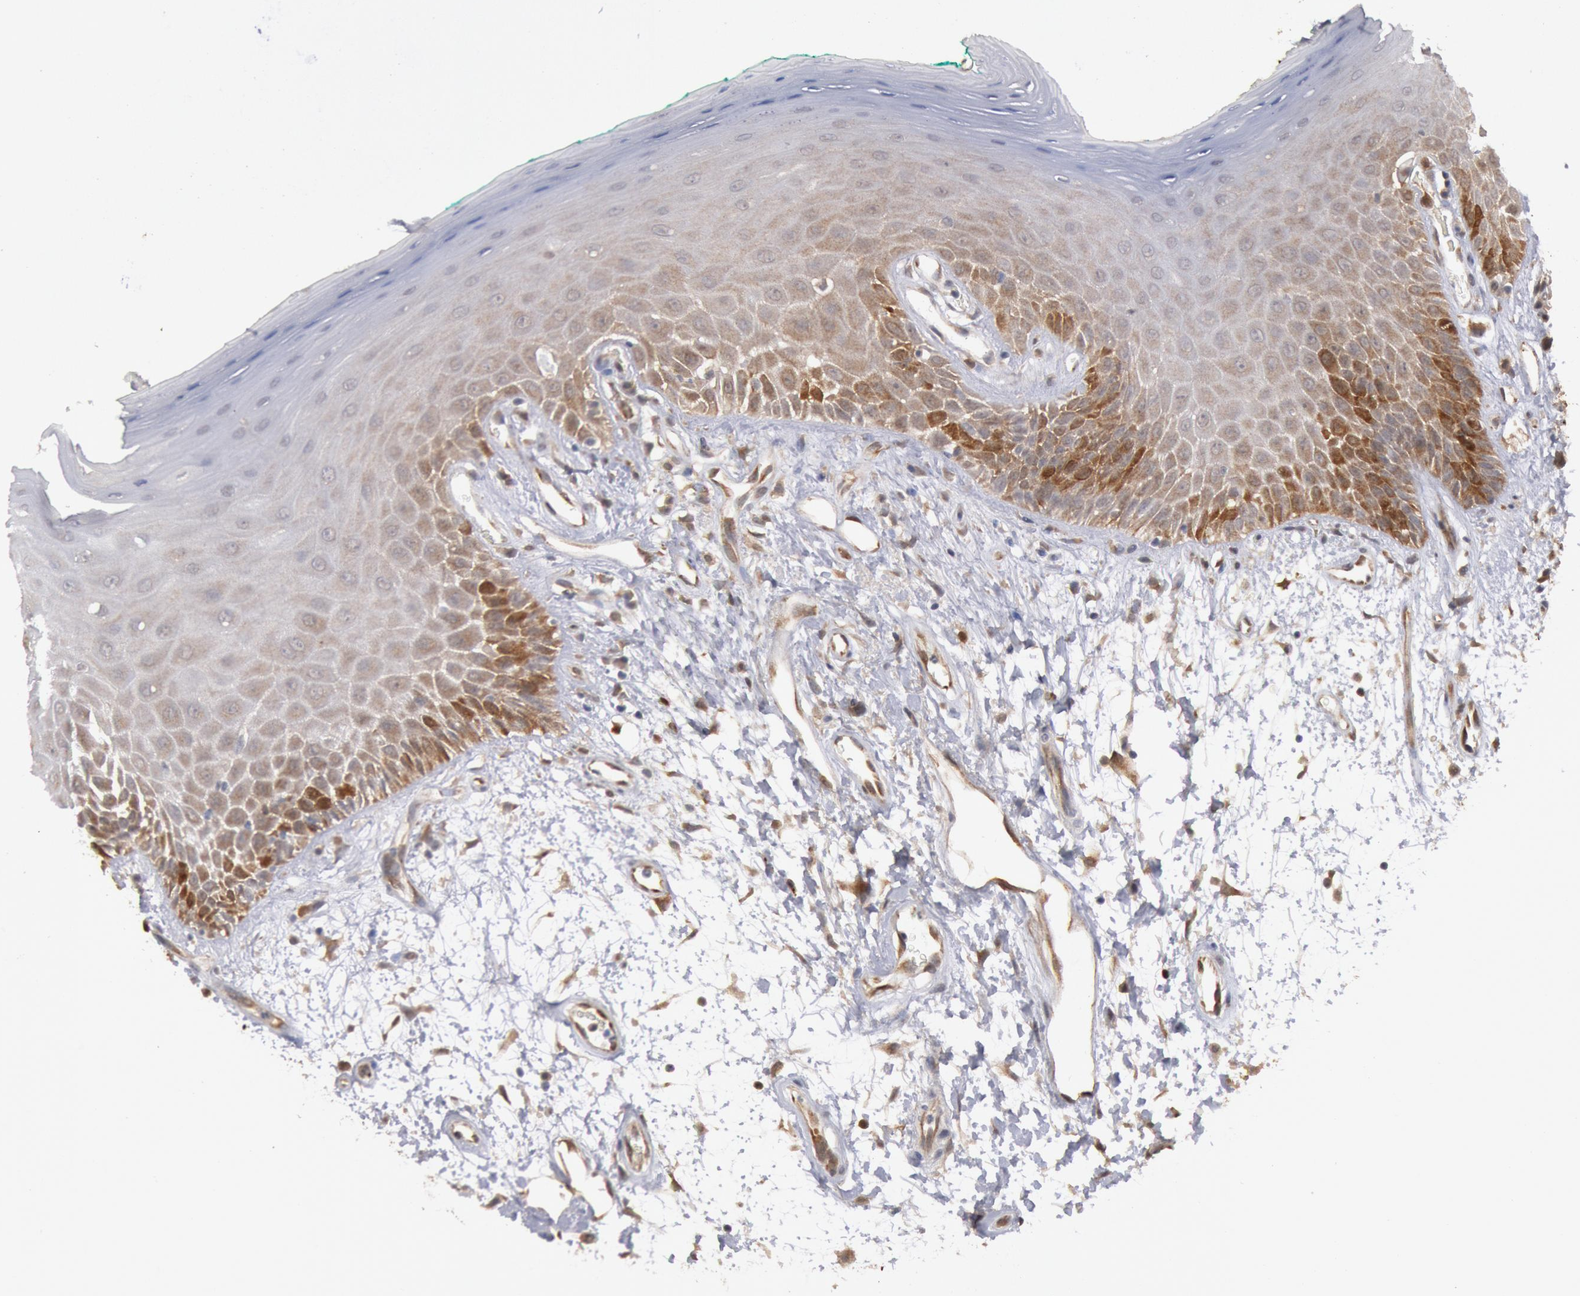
{"staining": {"intensity": "moderate", "quantity": "<25%", "location": "cytoplasmic/membranous"}, "tissue": "oral mucosa", "cell_type": "Squamous epithelial cells", "image_type": "normal", "snomed": [{"axis": "morphology", "description": "Normal tissue, NOS"}, {"axis": "morphology", "description": "Squamous cell carcinoma, NOS"}, {"axis": "topography", "description": "Skeletal muscle"}, {"axis": "topography", "description": "Oral tissue"}, {"axis": "topography", "description": "Head-Neck"}], "caption": "Oral mucosa stained for a protein reveals moderate cytoplasmic/membranous positivity in squamous epithelial cells.", "gene": "DNAJA1", "patient": {"sex": "female", "age": 84}}